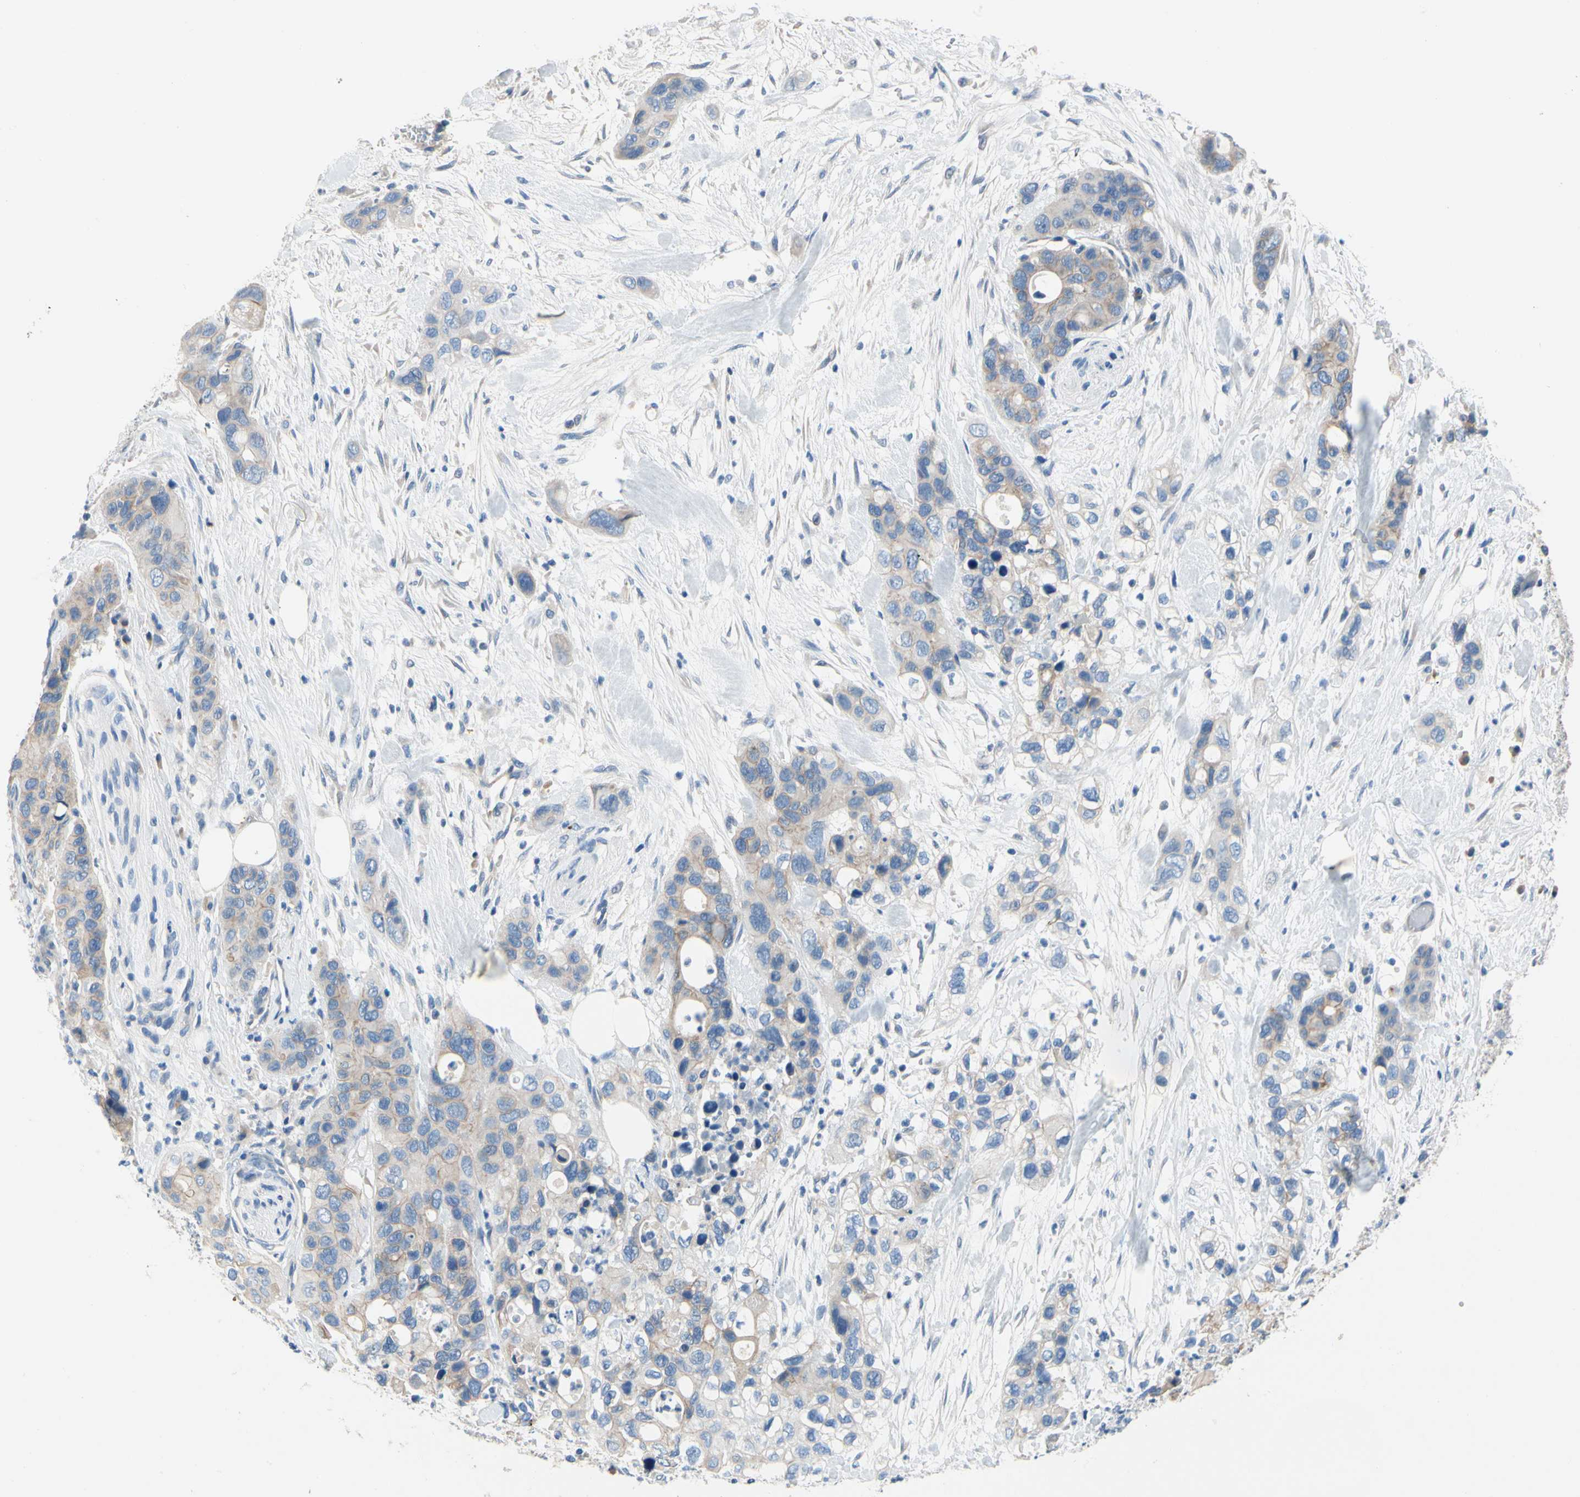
{"staining": {"intensity": "weak", "quantity": "25%-75%", "location": "cytoplasmic/membranous"}, "tissue": "pancreatic cancer", "cell_type": "Tumor cells", "image_type": "cancer", "snomed": [{"axis": "morphology", "description": "Adenocarcinoma, NOS"}, {"axis": "topography", "description": "Pancreas"}], "caption": "Protein staining reveals weak cytoplasmic/membranous positivity in about 25%-75% of tumor cells in adenocarcinoma (pancreatic). (Brightfield microscopy of DAB IHC at high magnification).", "gene": "CA14", "patient": {"sex": "female", "age": 71}}